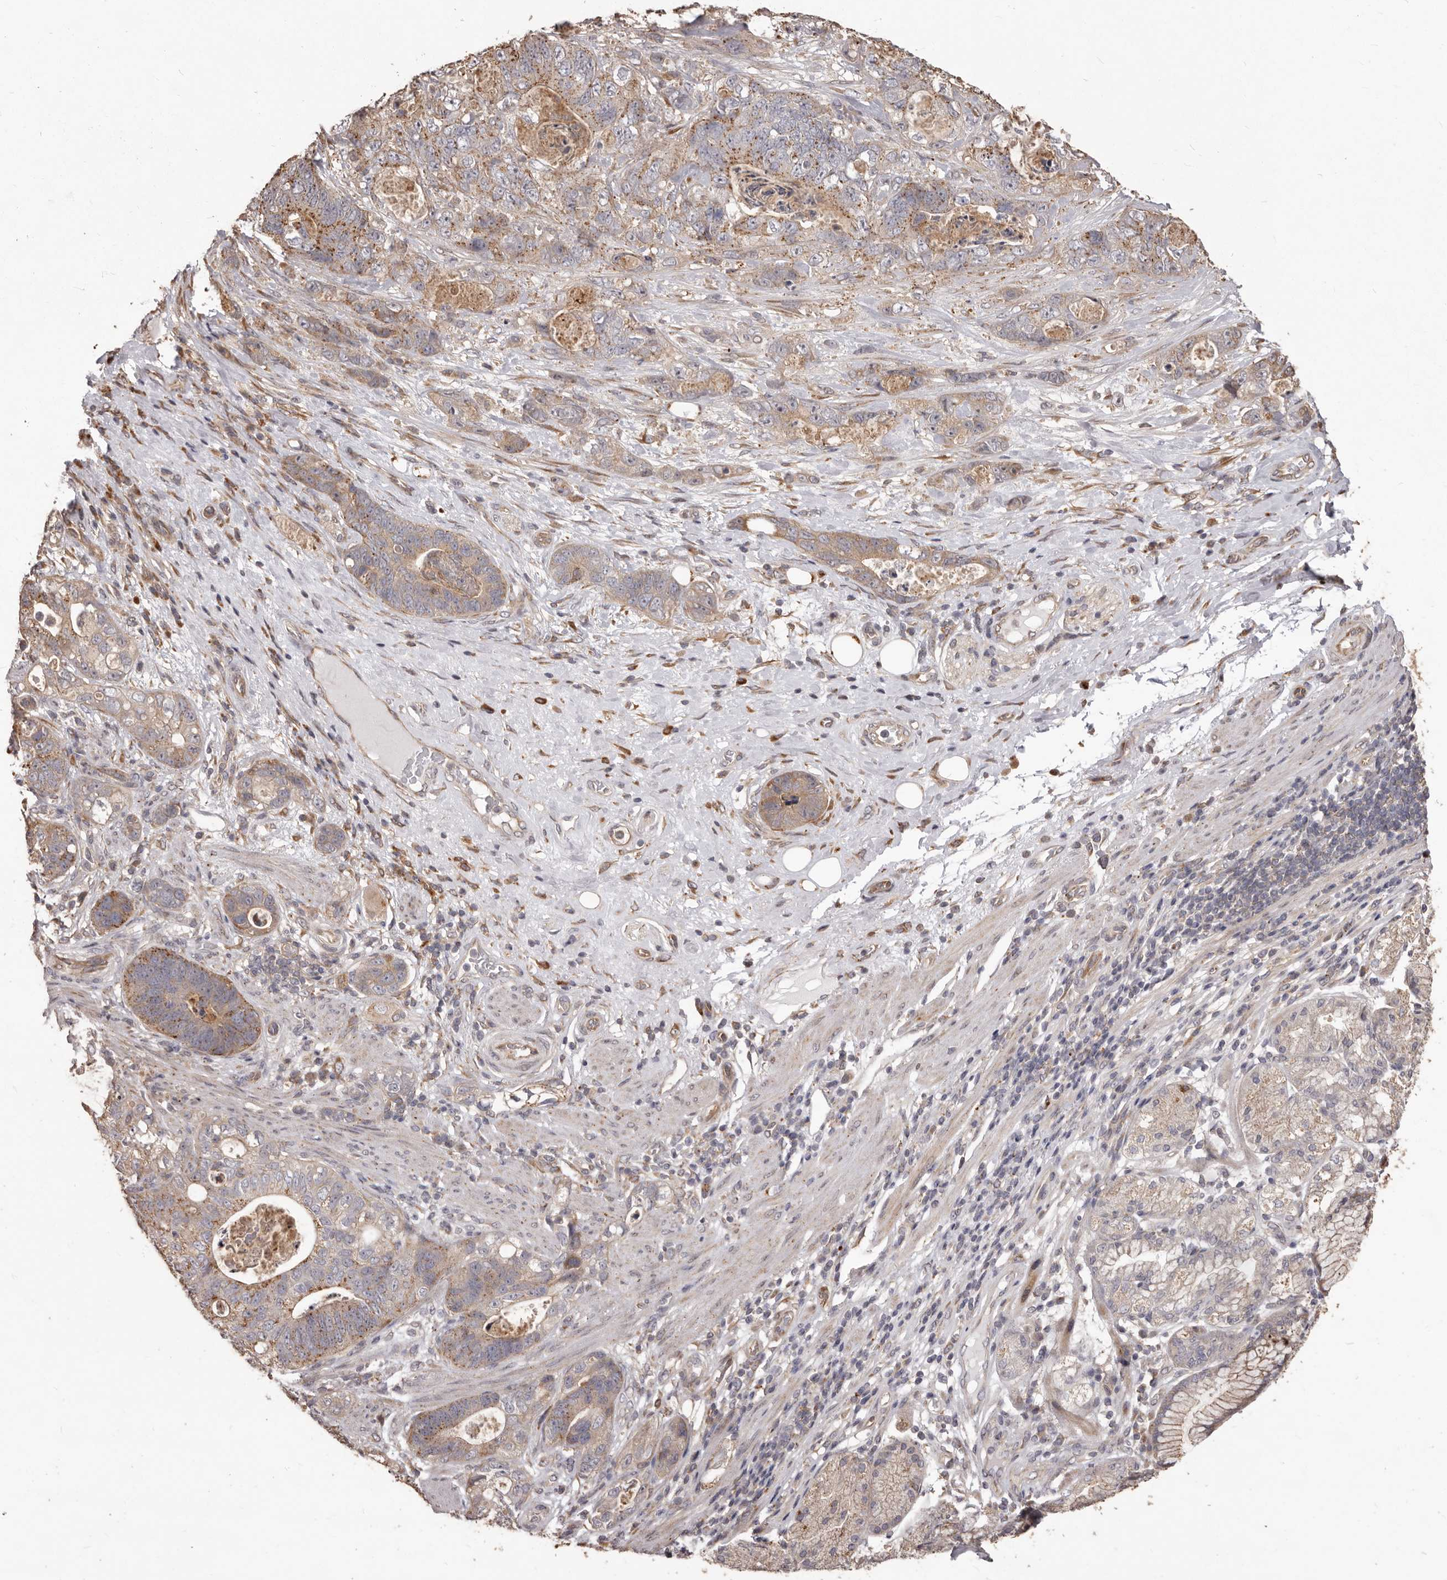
{"staining": {"intensity": "moderate", "quantity": "25%-75%", "location": "cytoplasmic/membranous"}, "tissue": "stomach cancer", "cell_type": "Tumor cells", "image_type": "cancer", "snomed": [{"axis": "morphology", "description": "Normal tissue, NOS"}, {"axis": "morphology", "description": "Adenocarcinoma, NOS"}, {"axis": "topography", "description": "Stomach"}], "caption": "Brown immunohistochemical staining in stomach adenocarcinoma reveals moderate cytoplasmic/membranous staining in about 25%-75% of tumor cells. The staining was performed using DAB (3,3'-diaminobenzidine) to visualize the protein expression in brown, while the nuclei were stained in blue with hematoxylin (Magnification: 20x).", "gene": "MTO1", "patient": {"sex": "female", "age": 89}}